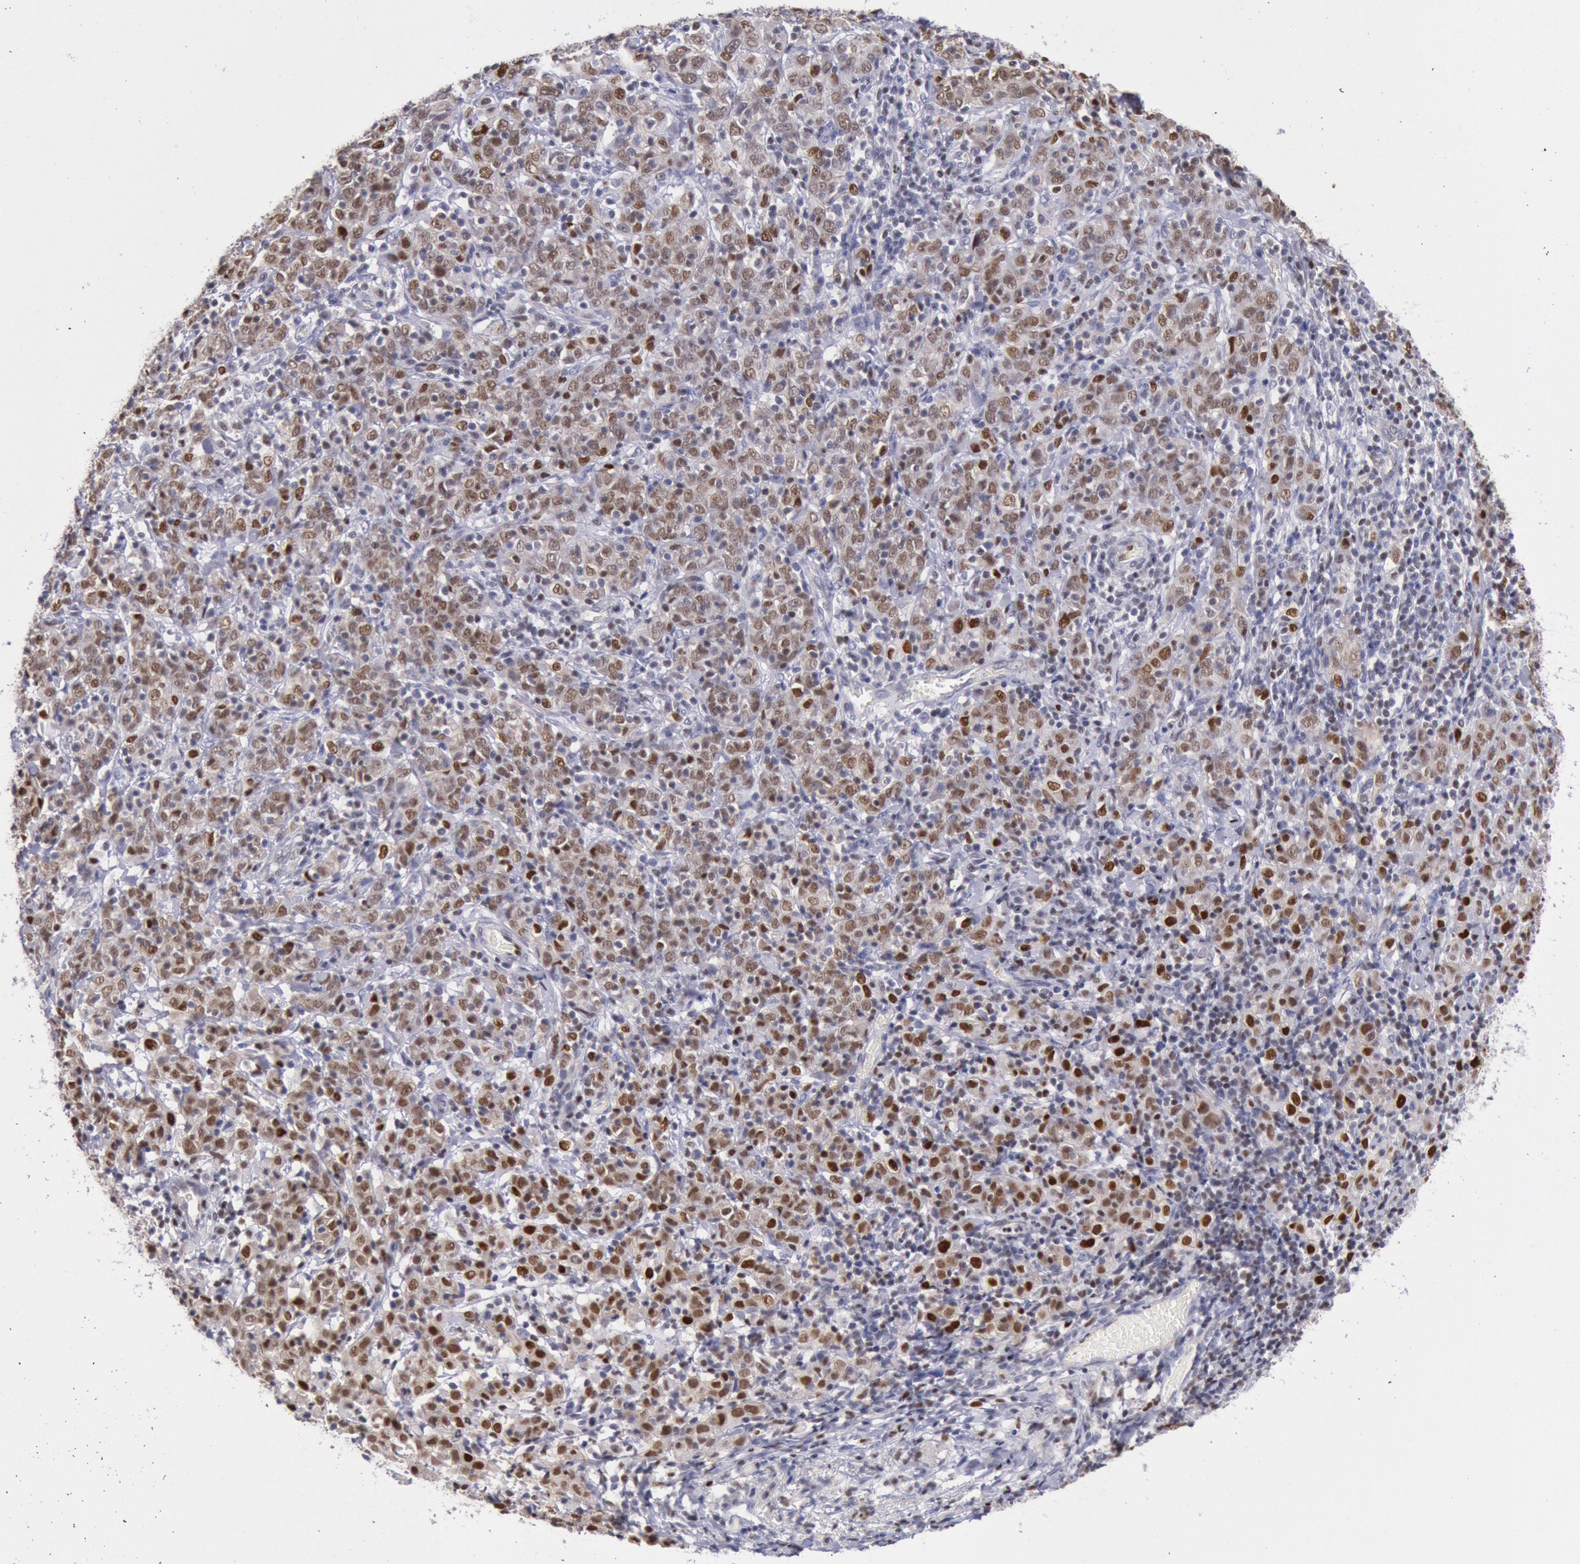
{"staining": {"intensity": "moderate", "quantity": "25%-75%", "location": "nuclear"}, "tissue": "cervical cancer", "cell_type": "Tumor cells", "image_type": "cancer", "snomed": [{"axis": "morphology", "description": "Normal tissue, NOS"}, {"axis": "morphology", "description": "Squamous cell carcinoma, NOS"}, {"axis": "topography", "description": "Cervix"}], "caption": "High-power microscopy captured an IHC micrograph of cervical cancer (squamous cell carcinoma), revealing moderate nuclear positivity in about 25%-75% of tumor cells.", "gene": "RPS6KA5", "patient": {"sex": "female", "age": 67}}